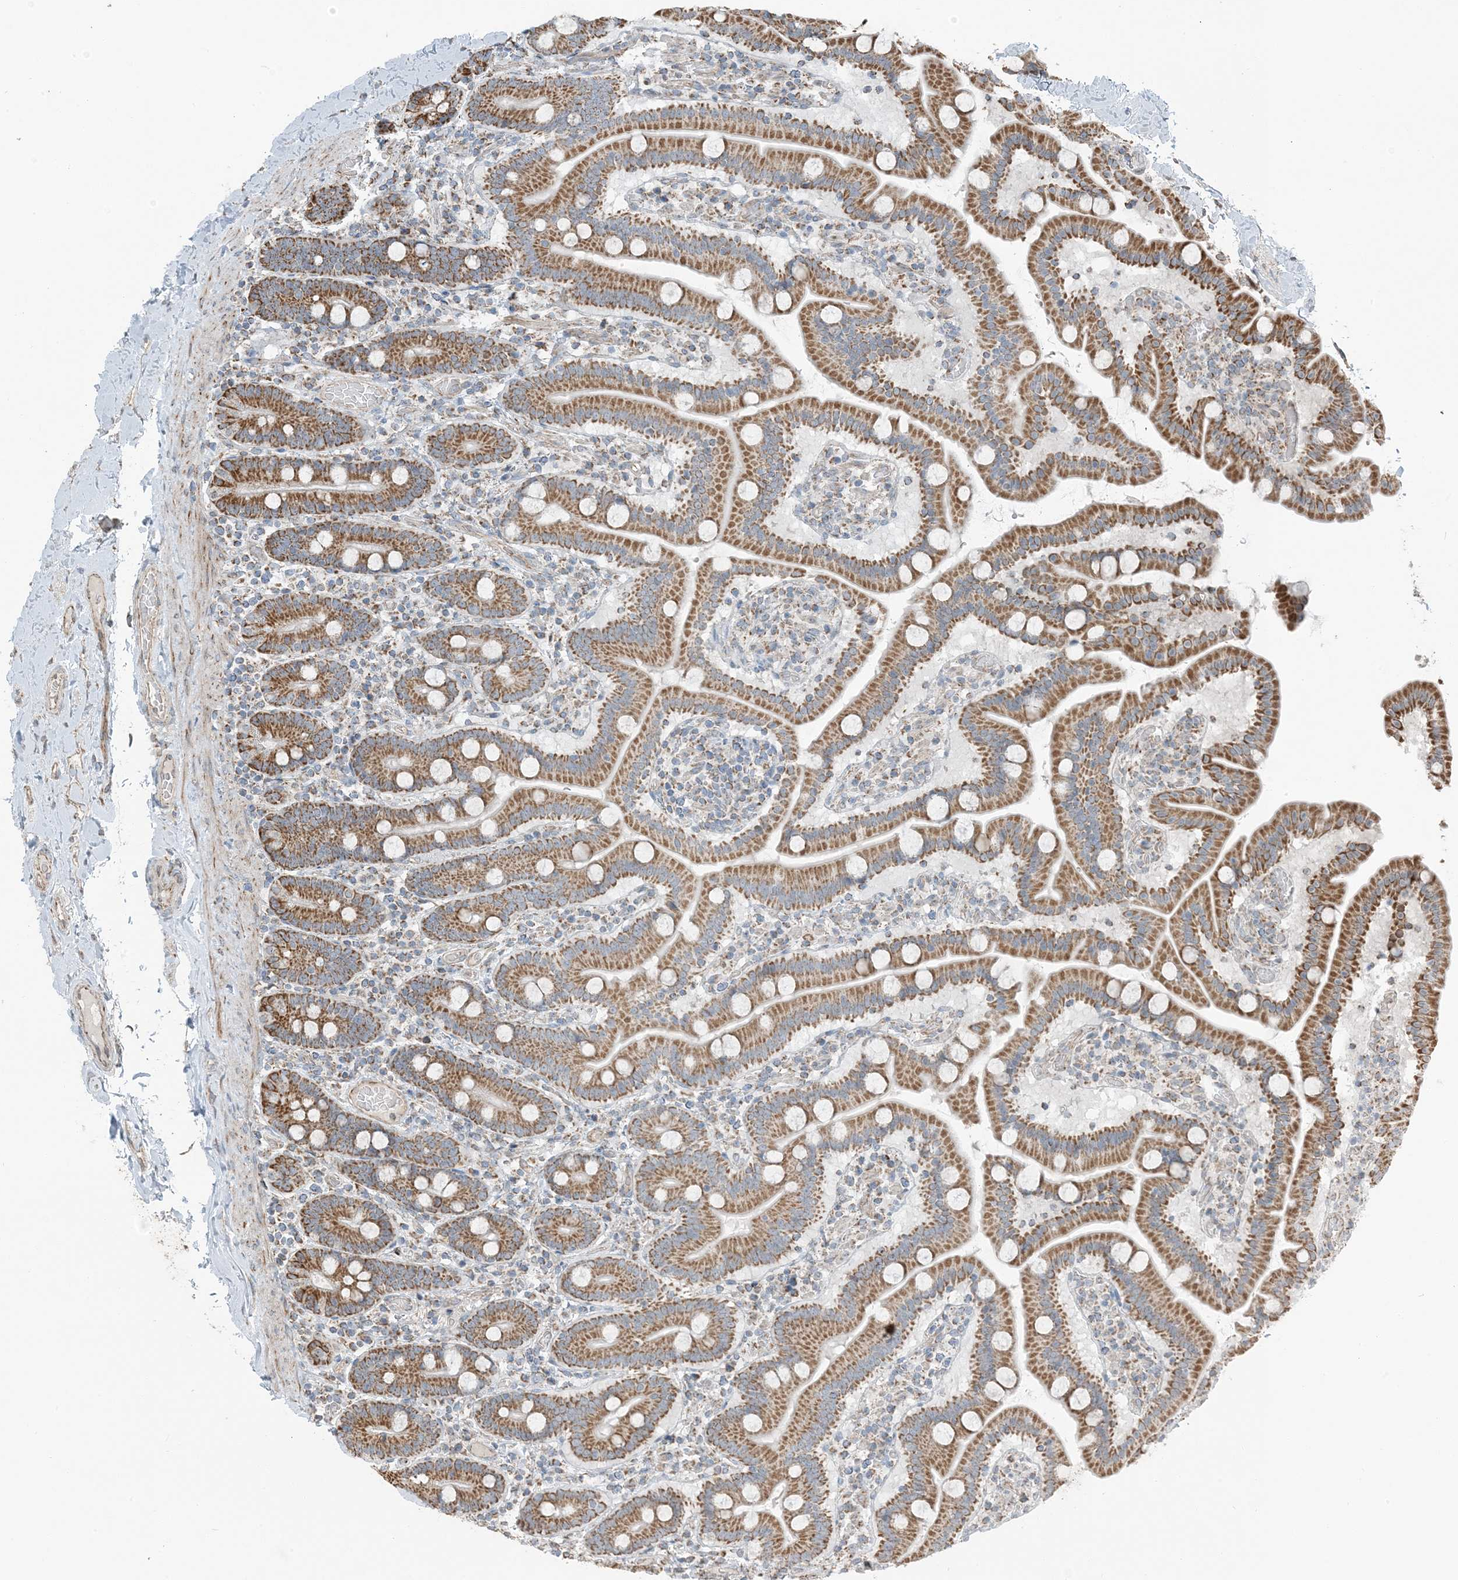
{"staining": {"intensity": "moderate", "quantity": ">75%", "location": "cytoplasmic/membranous"}, "tissue": "duodenum", "cell_type": "Glandular cells", "image_type": "normal", "snomed": [{"axis": "morphology", "description": "Normal tissue, NOS"}, {"axis": "topography", "description": "Duodenum"}], "caption": "Moderate cytoplasmic/membranous staining for a protein is present in approximately >75% of glandular cells of normal duodenum using immunohistochemistry.", "gene": "PILRB", "patient": {"sex": "male", "age": 55}}